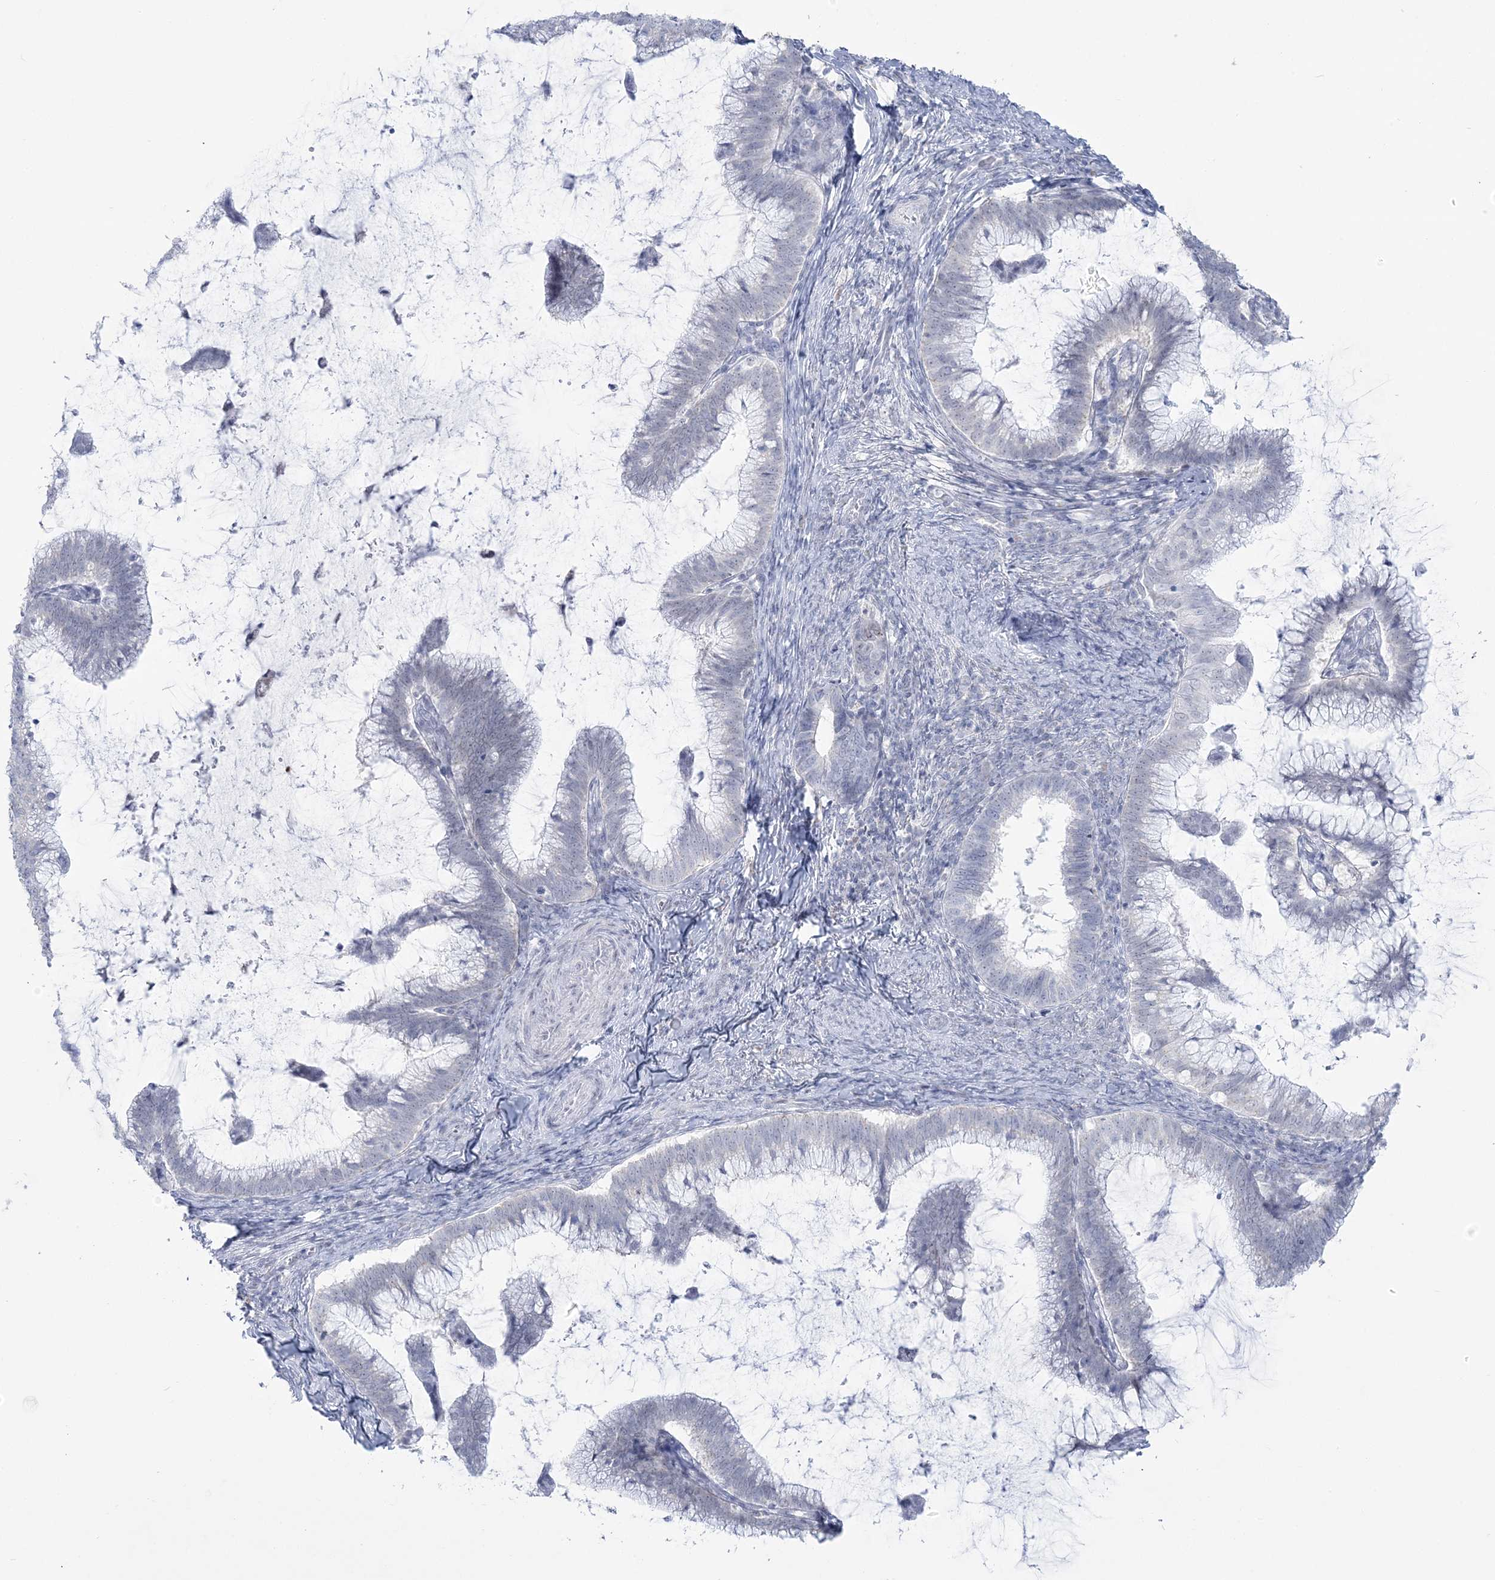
{"staining": {"intensity": "negative", "quantity": "none", "location": "none"}, "tissue": "cervical cancer", "cell_type": "Tumor cells", "image_type": "cancer", "snomed": [{"axis": "morphology", "description": "Adenocarcinoma, NOS"}, {"axis": "topography", "description": "Cervix"}], "caption": "IHC of cervical cancer shows no staining in tumor cells. The staining is performed using DAB brown chromogen with nuclei counter-stained in using hematoxylin.", "gene": "ZNF843", "patient": {"sex": "female", "age": 36}}